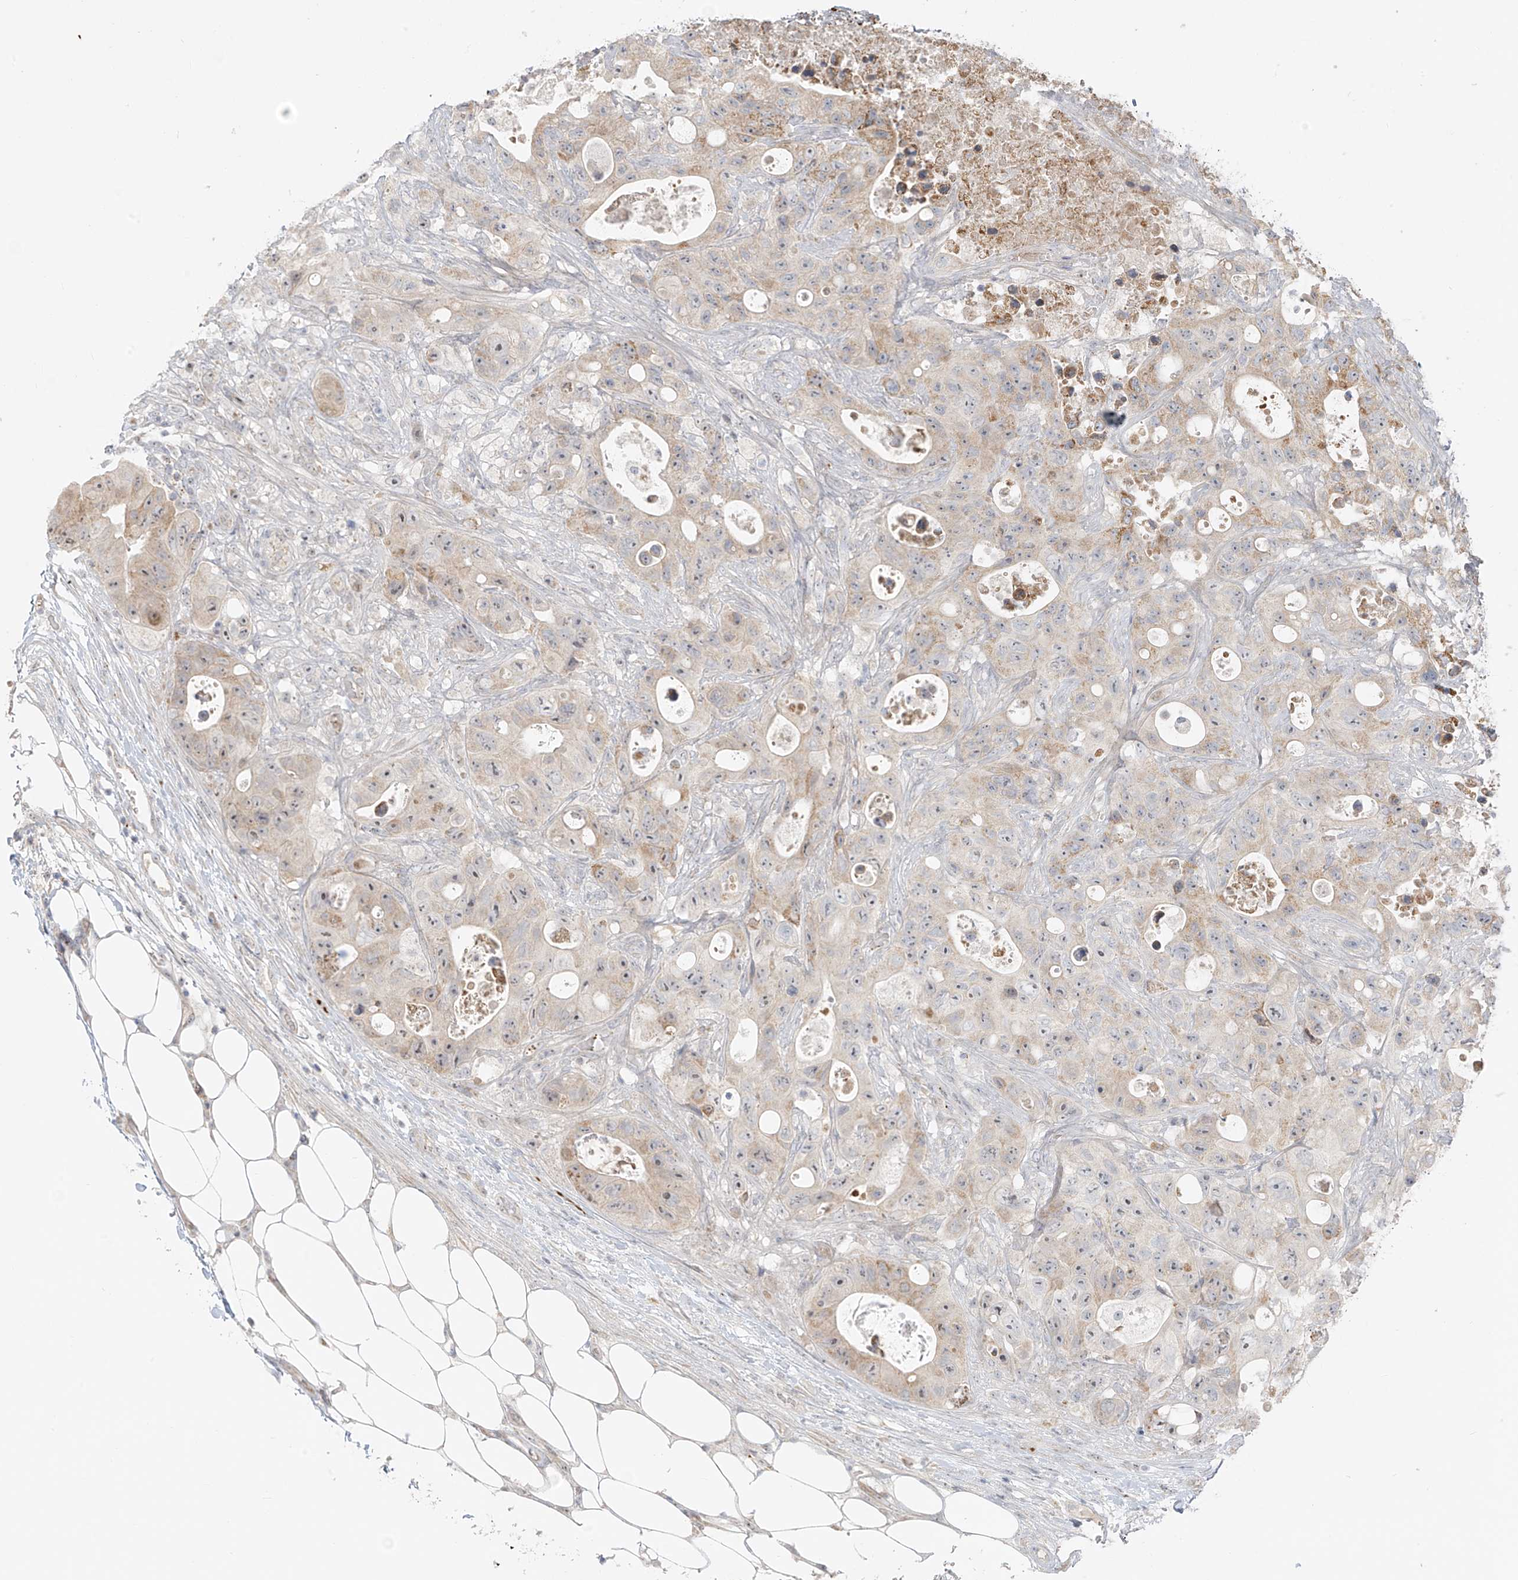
{"staining": {"intensity": "moderate", "quantity": "<25%", "location": "cytoplasmic/membranous"}, "tissue": "colorectal cancer", "cell_type": "Tumor cells", "image_type": "cancer", "snomed": [{"axis": "morphology", "description": "Adenocarcinoma, NOS"}, {"axis": "topography", "description": "Colon"}], "caption": "Colorectal cancer stained with IHC displays moderate cytoplasmic/membranous positivity in approximately <25% of tumor cells.", "gene": "UST", "patient": {"sex": "female", "age": 46}}